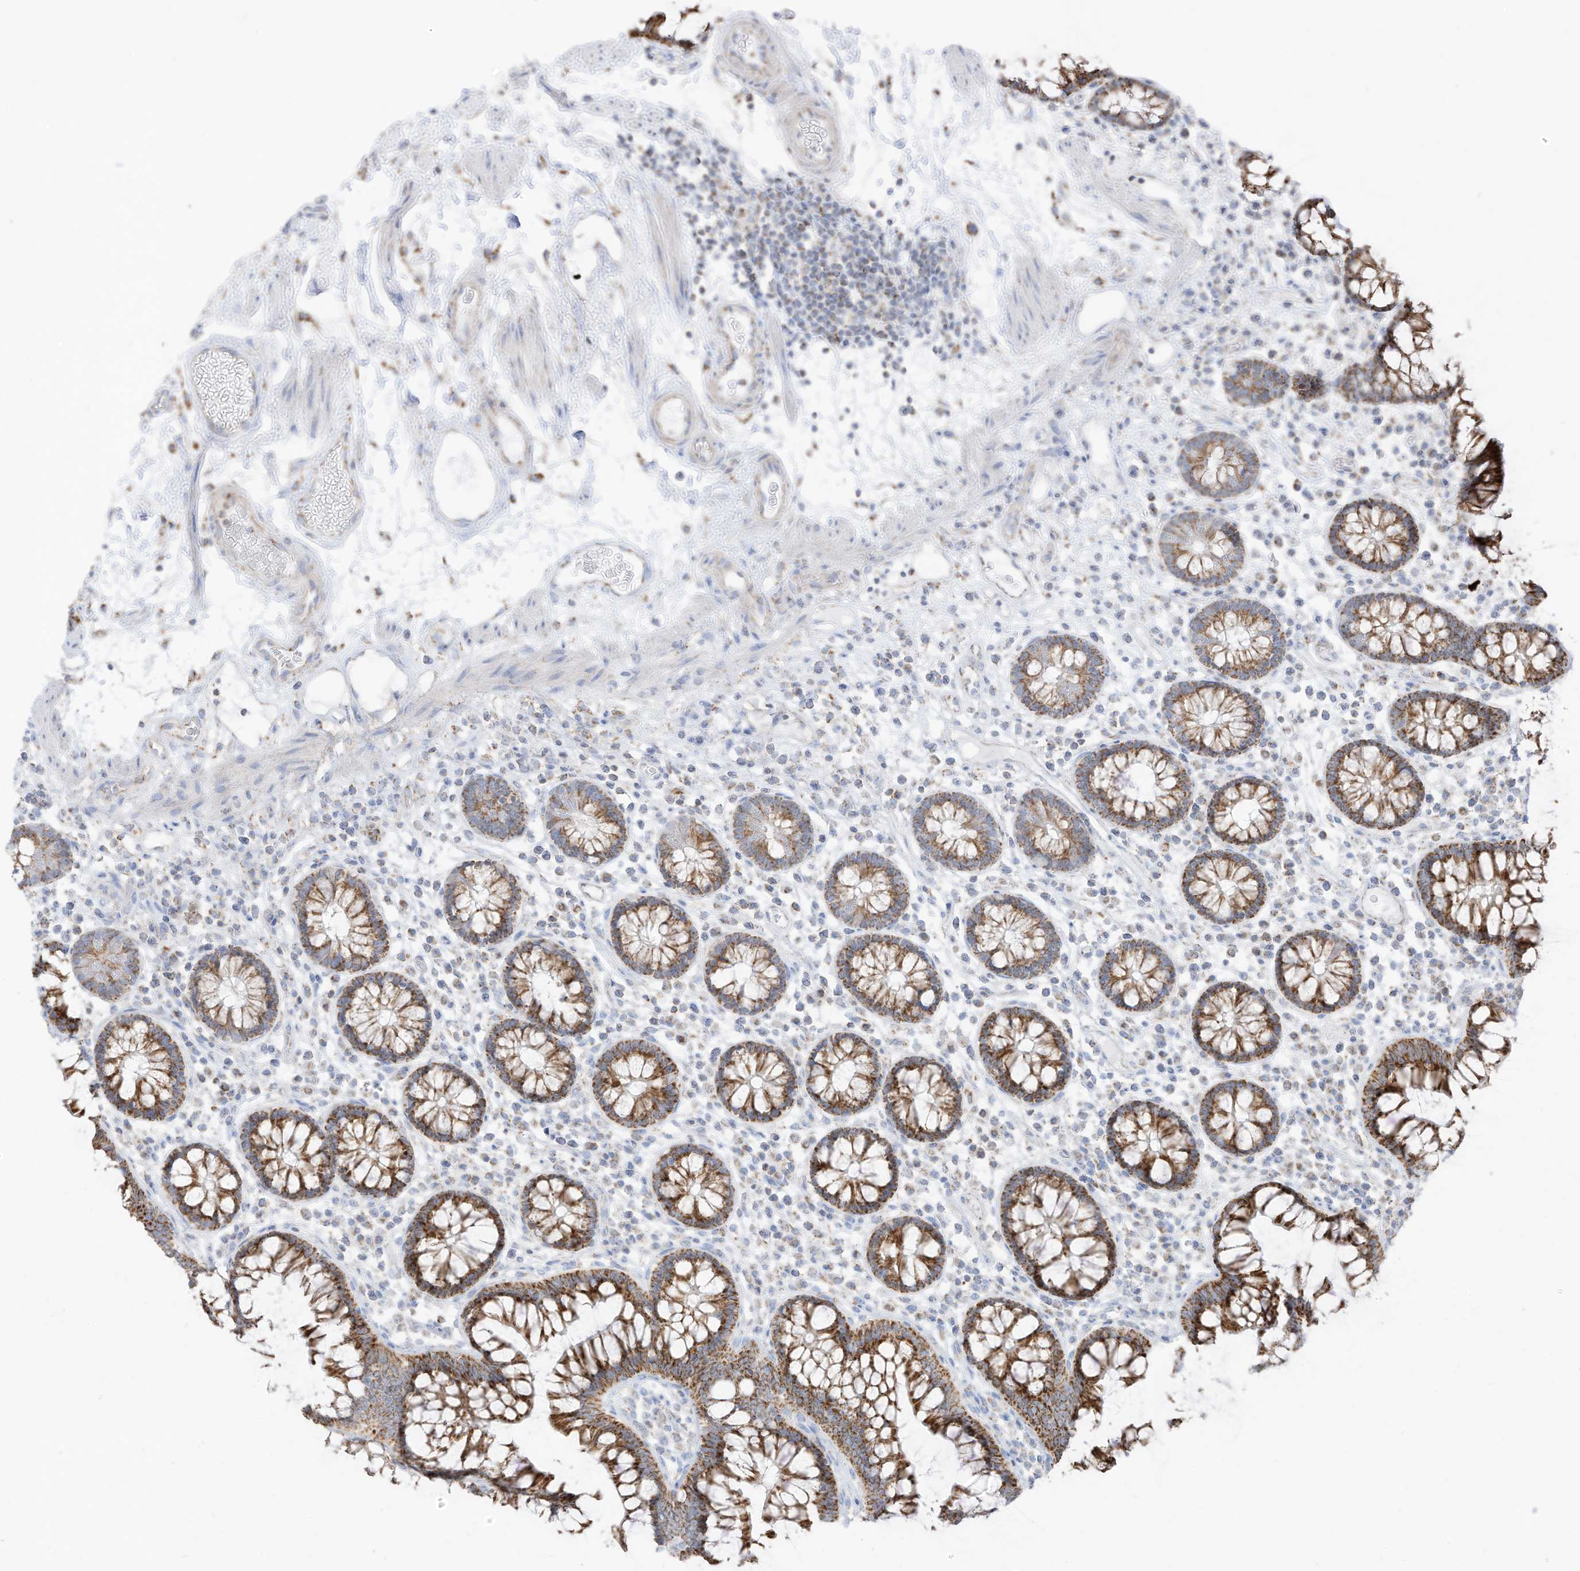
{"staining": {"intensity": "weak", "quantity": "<25%", "location": "cytoplasmic/membranous"}, "tissue": "colon", "cell_type": "Endothelial cells", "image_type": "normal", "snomed": [{"axis": "morphology", "description": "Normal tissue, NOS"}, {"axis": "topography", "description": "Colon"}], "caption": "Immunohistochemical staining of unremarkable colon exhibits no significant expression in endothelial cells. (DAB (3,3'-diaminobenzidine) immunohistochemistry, high magnification).", "gene": "ETHE1", "patient": {"sex": "female", "age": 79}}